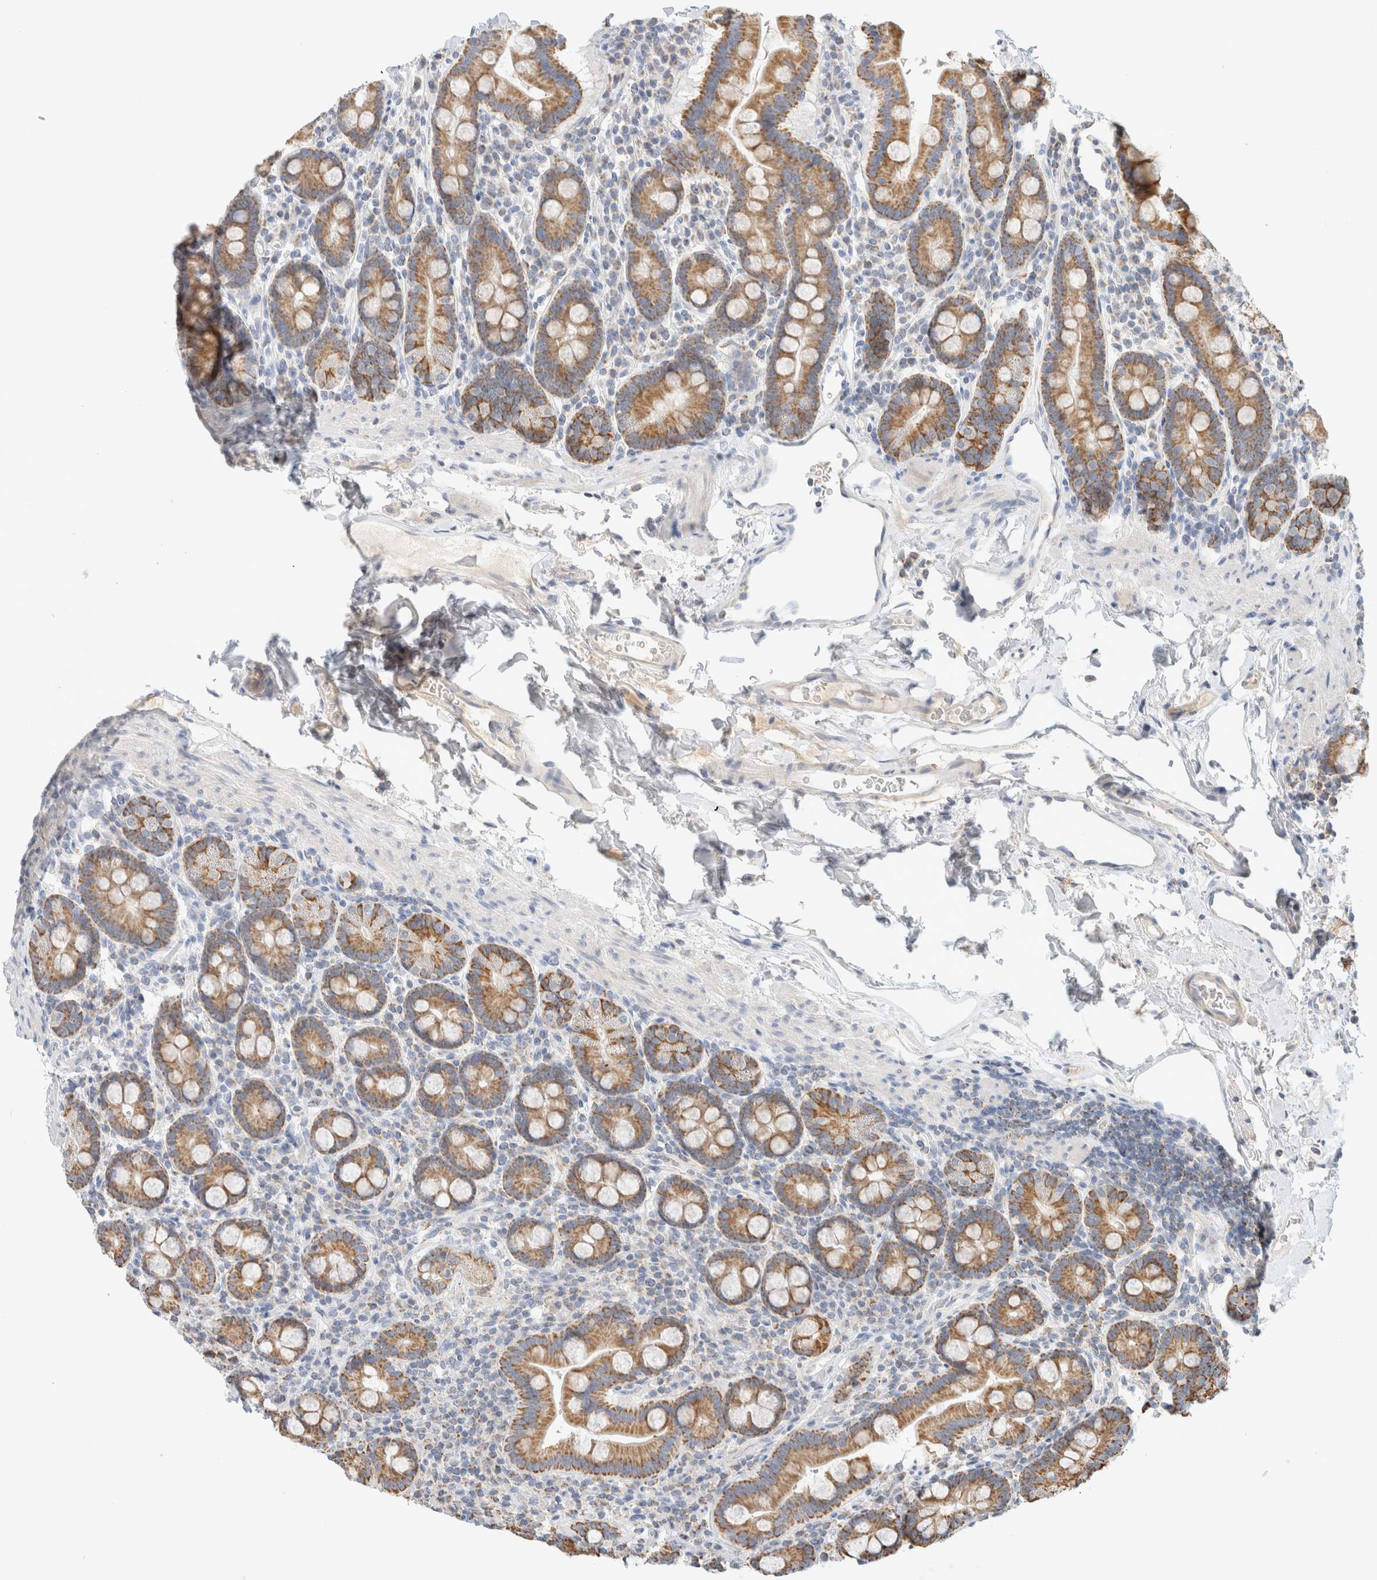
{"staining": {"intensity": "moderate", "quantity": ">75%", "location": "cytoplasmic/membranous"}, "tissue": "duodenum", "cell_type": "Glandular cells", "image_type": "normal", "snomed": [{"axis": "morphology", "description": "Normal tissue, NOS"}, {"axis": "morphology", "description": "Adenocarcinoma, NOS"}, {"axis": "topography", "description": "Pancreas"}, {"axis": "topography", "description": "Duodenum"}], "caption": "The photomicrograph reveals immunohistochemical staining of normal duodenum. There is moderate cytoplasmic/membranous staining is present in about >75% of glandular cells.", "gene": "HDHD3", "patient": {"sex": "male", "age": 50}}